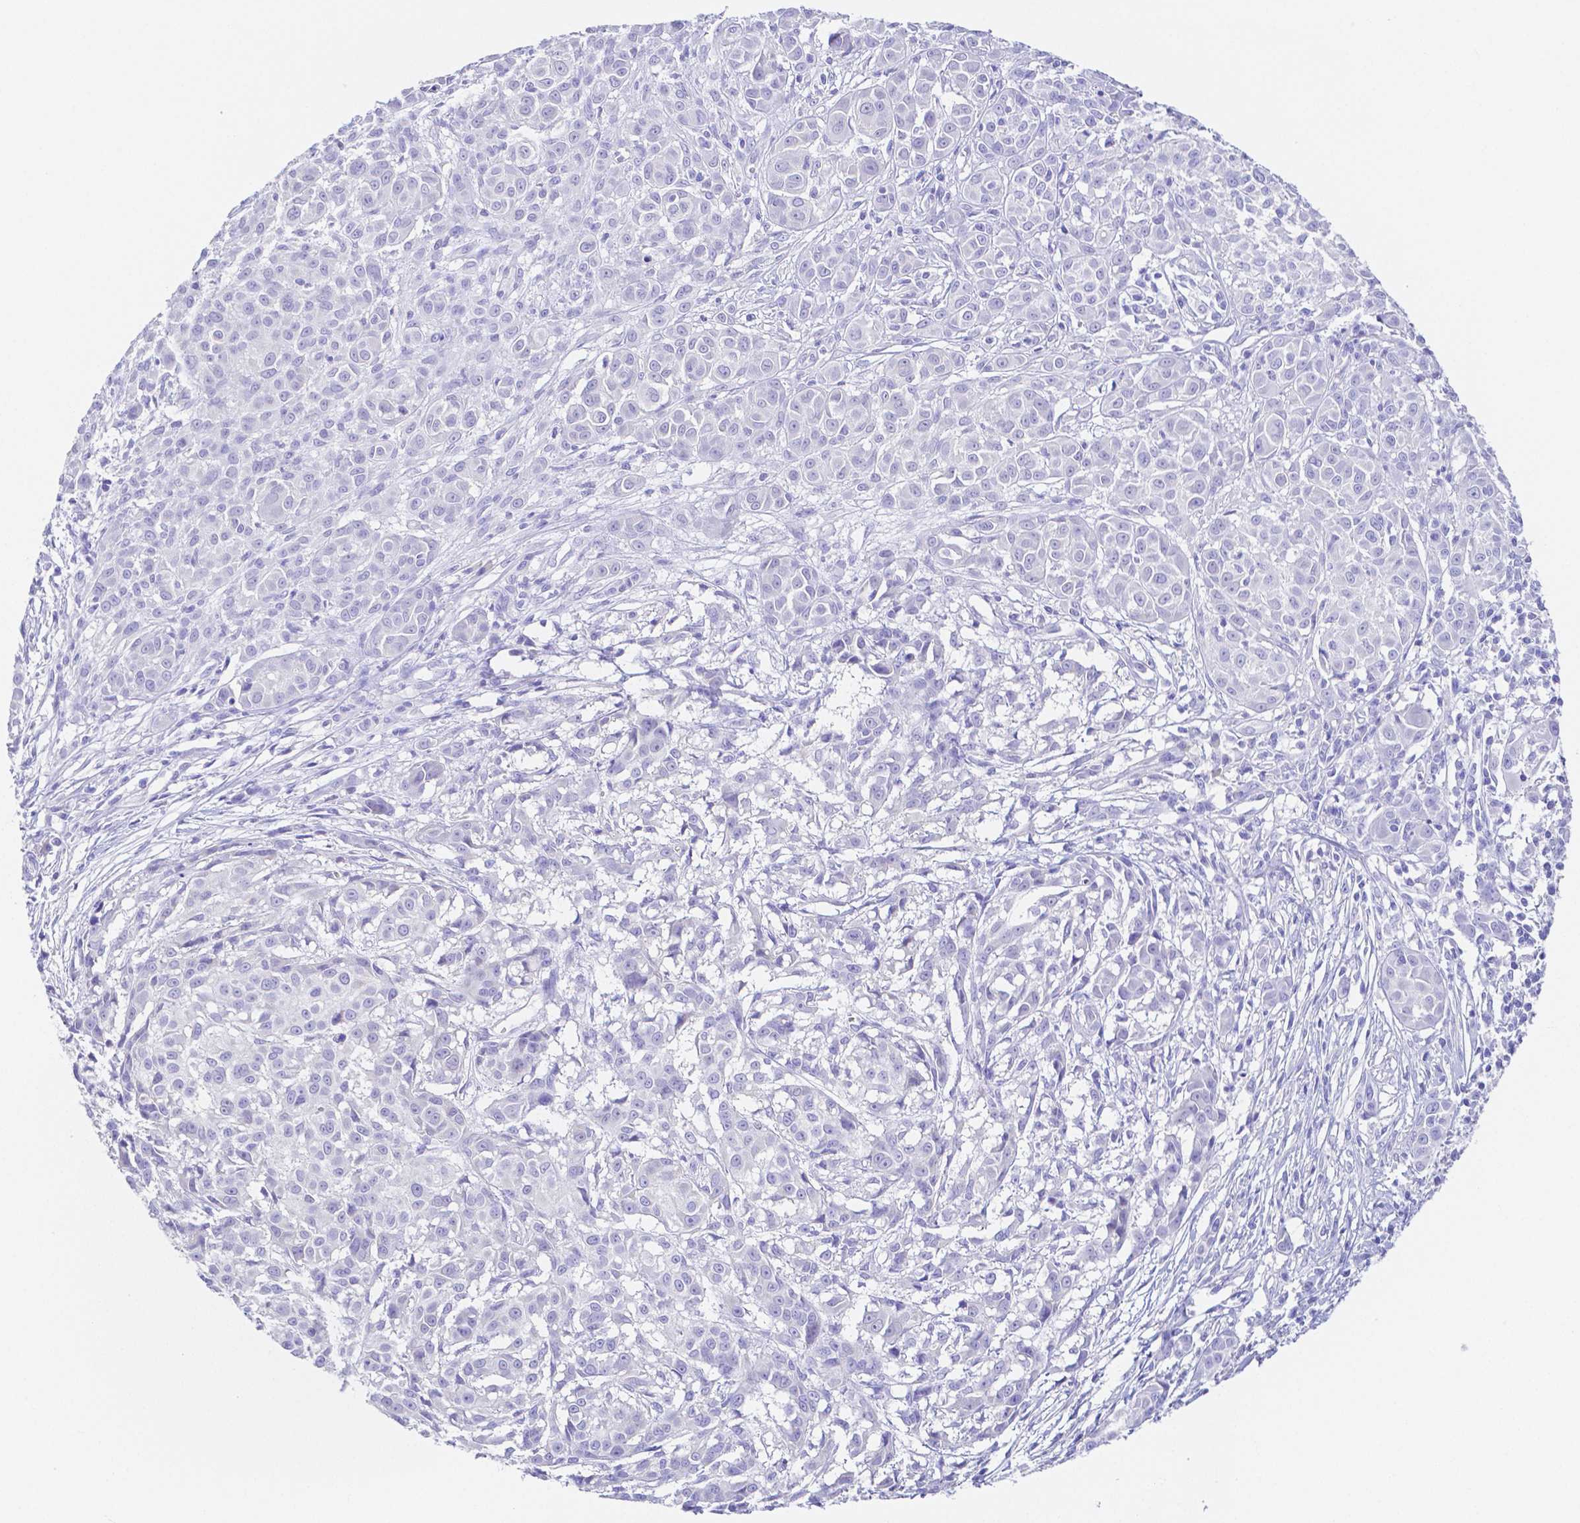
{"staining": {"intensity": "negative", "quantity": "none", "location": "none"}, "tissue": "melanoma", "cell_type": "Tumor cells", "image_type": "cancer", "snomed": [{"axis": "morphology", "description": "Malignant melanoma, NOS"}, {"axis": "topography", "description": "Skin"}], "caption": "Tumor cells show no significant positivity in melanoma.", "gene": "ZG16B", "patient": {"sex": "male", "age": 48}}